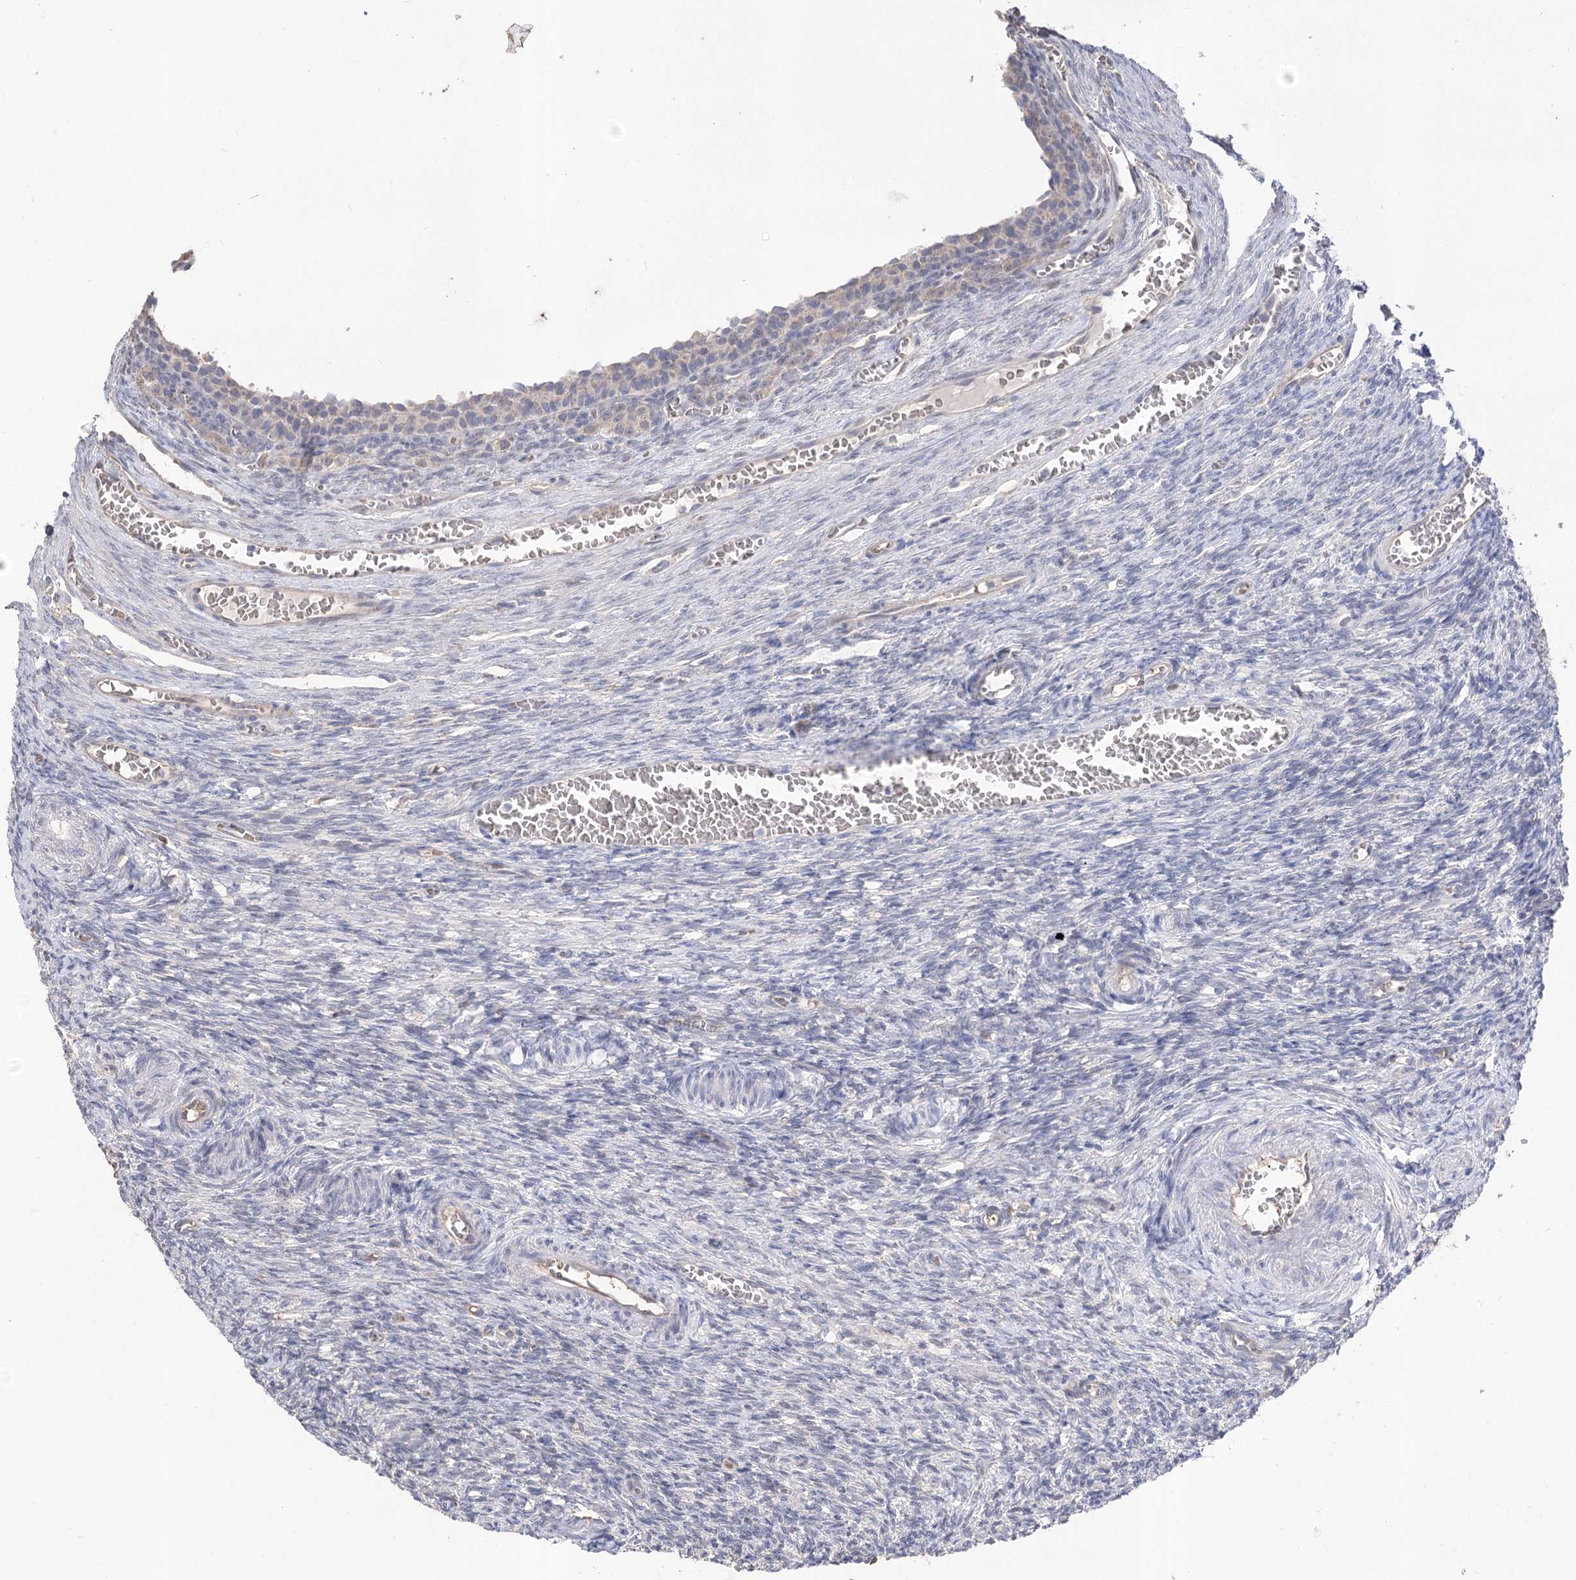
{"staining": {"intensity": "negative", "quantity": "none", "location": "none"}, "tissue": "ovary", "cell_type": "Follicle cells", "image_type": "normal", "snomed": [{"axis": "morphology", "description": "Normal tissue, NOS"}, {"axis": "topography", "description": "Ovary"}], "caption": "A high-resolution histopathology image shows immunohistochemistry staining of benign ovary, which displays no significant expression in follicle cells.", "gene": "R3HDM2", "patient": {"sex": "female", "age": 27}}